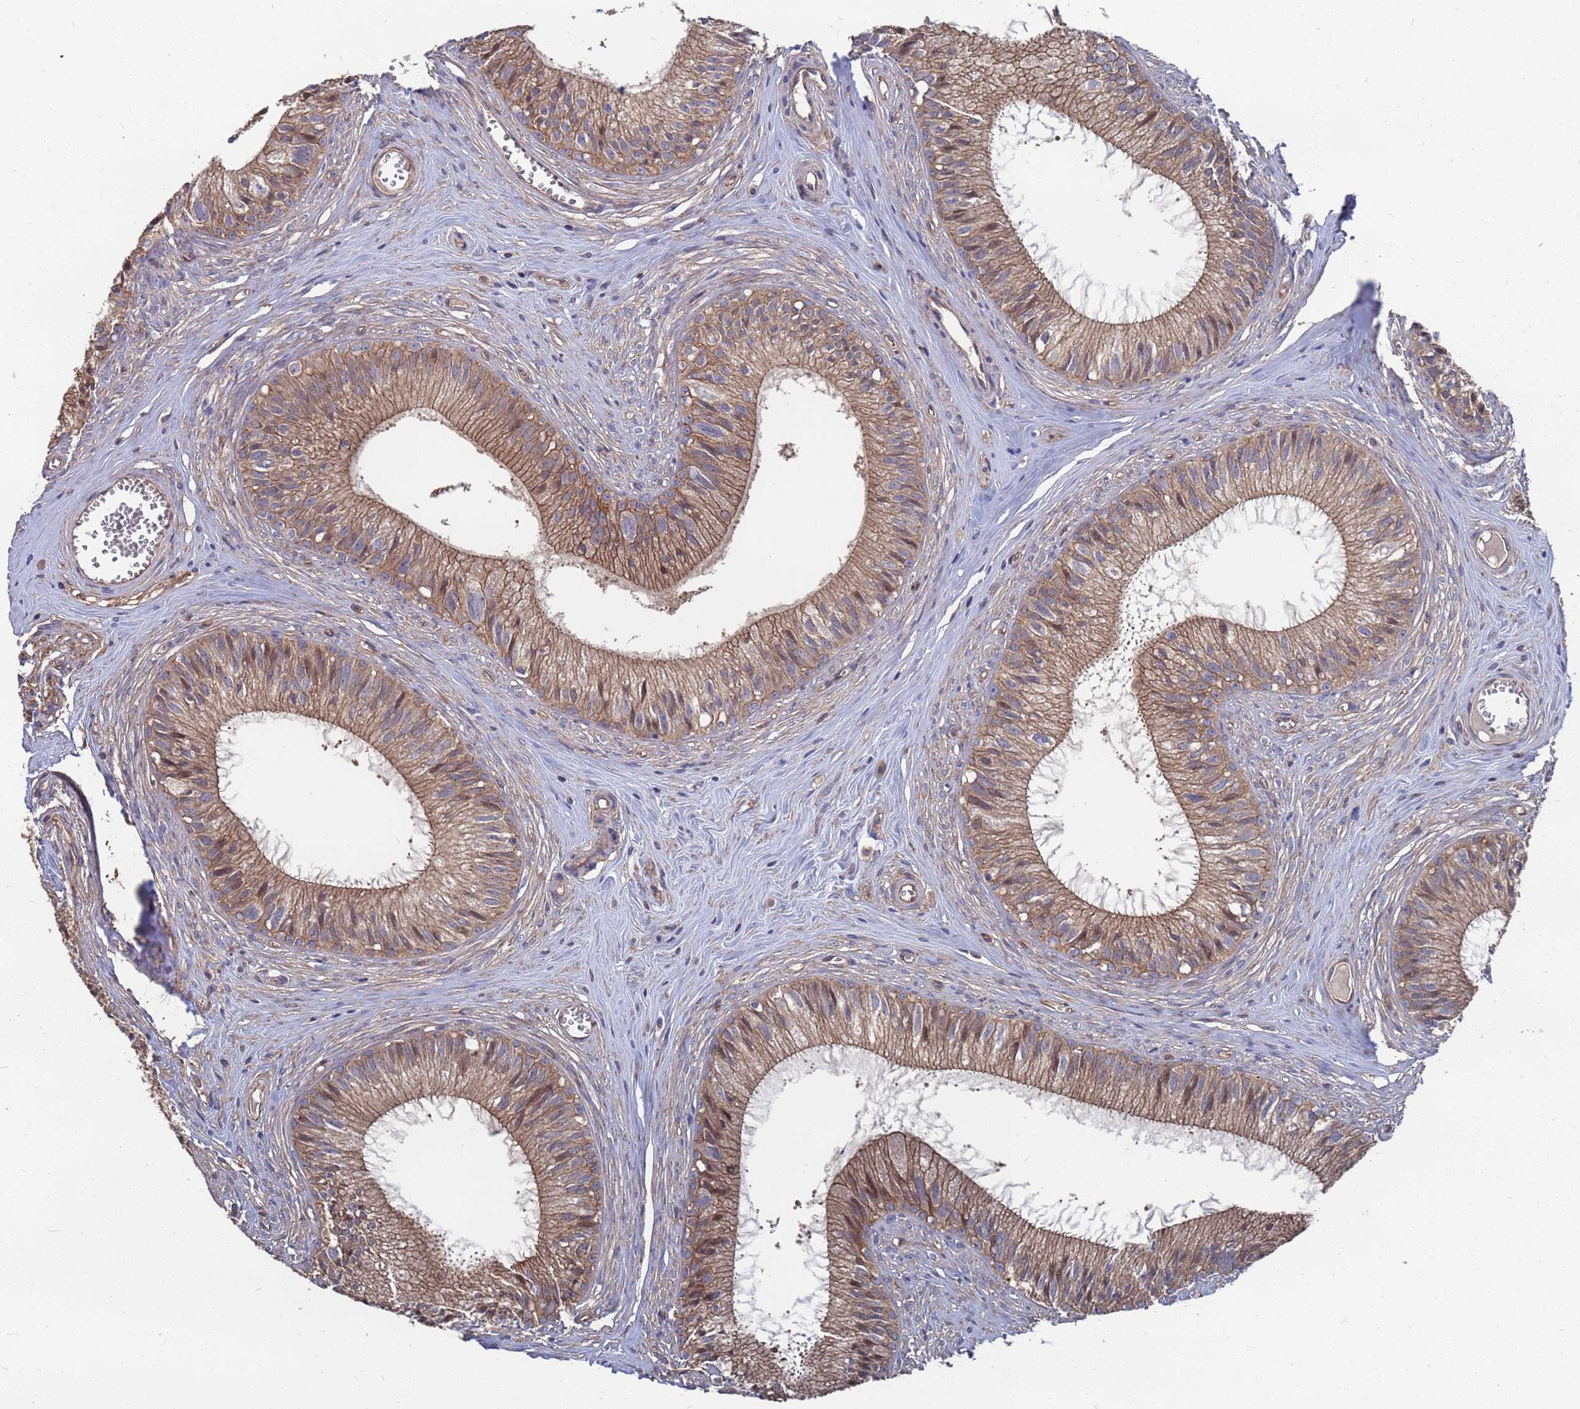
{"staining": {"intensity": "moderate", "quantity": ">75%", "location": "cytoplasmic/membranous"}, "tissue": "epididymis", "cell_type": "Glandular cells", "image_type": "normal", "snomed": [{"axis": "morphology", "description": "Normal tissue, NOS"}, {"axis": "topography", "description": "Epididymis"}], "caption": "Moderate cytoplasmic/membranous positivity is present in about >75% of glandular cells in benign epididymis. (DAB IHC with brightfield microscopy, high magnification).", "gene": "NDUFAF6", "patient": {"sex": "male", "age": 36}}